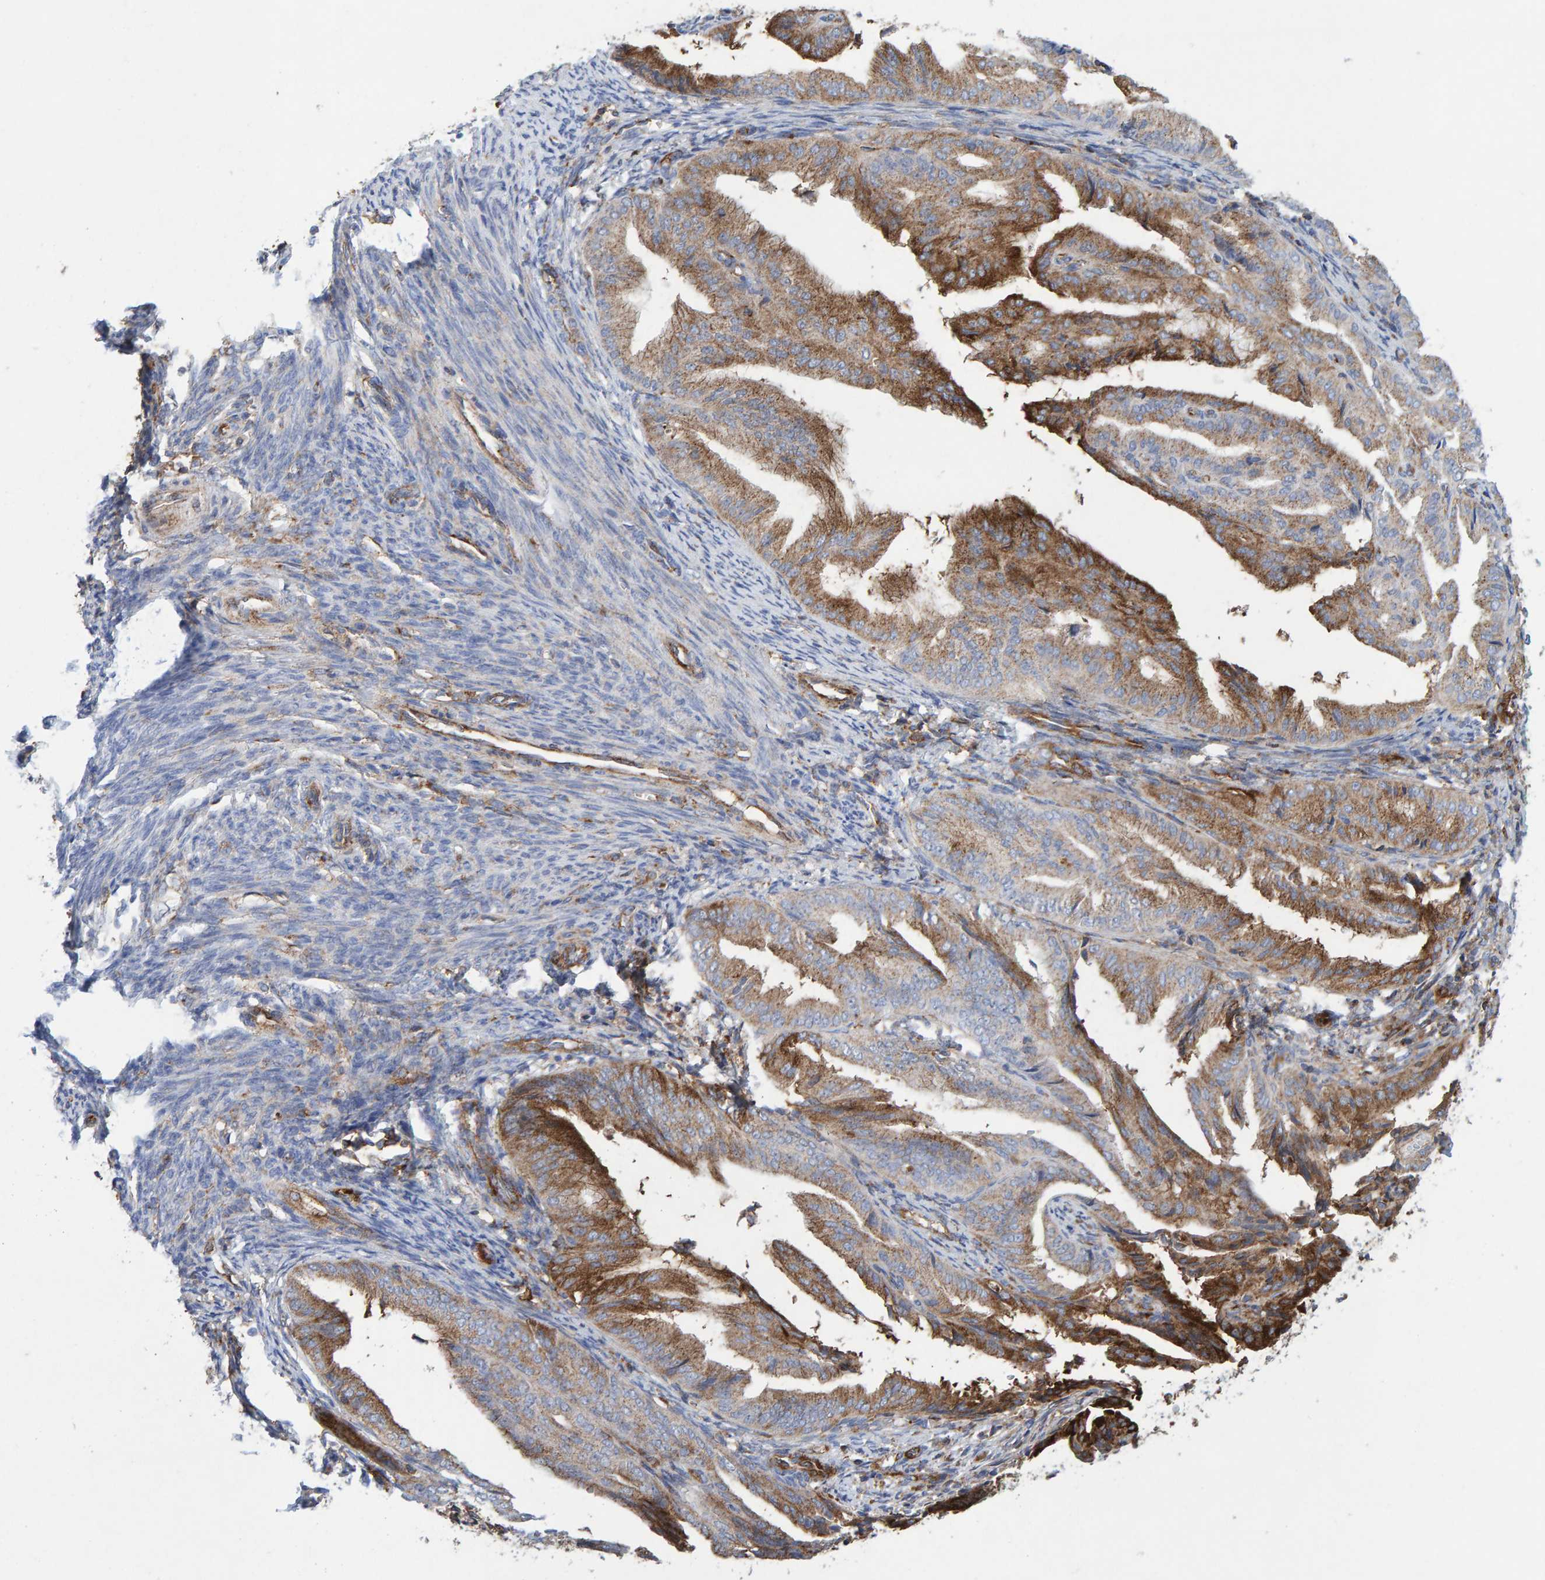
{"staining": {"intensity": "strong", "quantity": ">75%", "location": "cytoplasmic/membranous"}, "tissue": "endometrial cancer", "cell_type": "Tumor cells", "image_type": "cancer", "snomed": [{"axis": "morphology", "description": "Adenocarcinoma, NOS"}, {"axis": "topography", "description": "Endometrium"}], "caption": "Immunohistochemistry (IHC) of adenocarcinoma (endometrial) shows high levels of strong cytoplasmic/membranous expression in approximately >75% of tumor cells. (brown staining indicates protein expression, while blue staining denotes nuclei).", "gene": "MVP", "patient": {"sex": "female", "age": 58}}